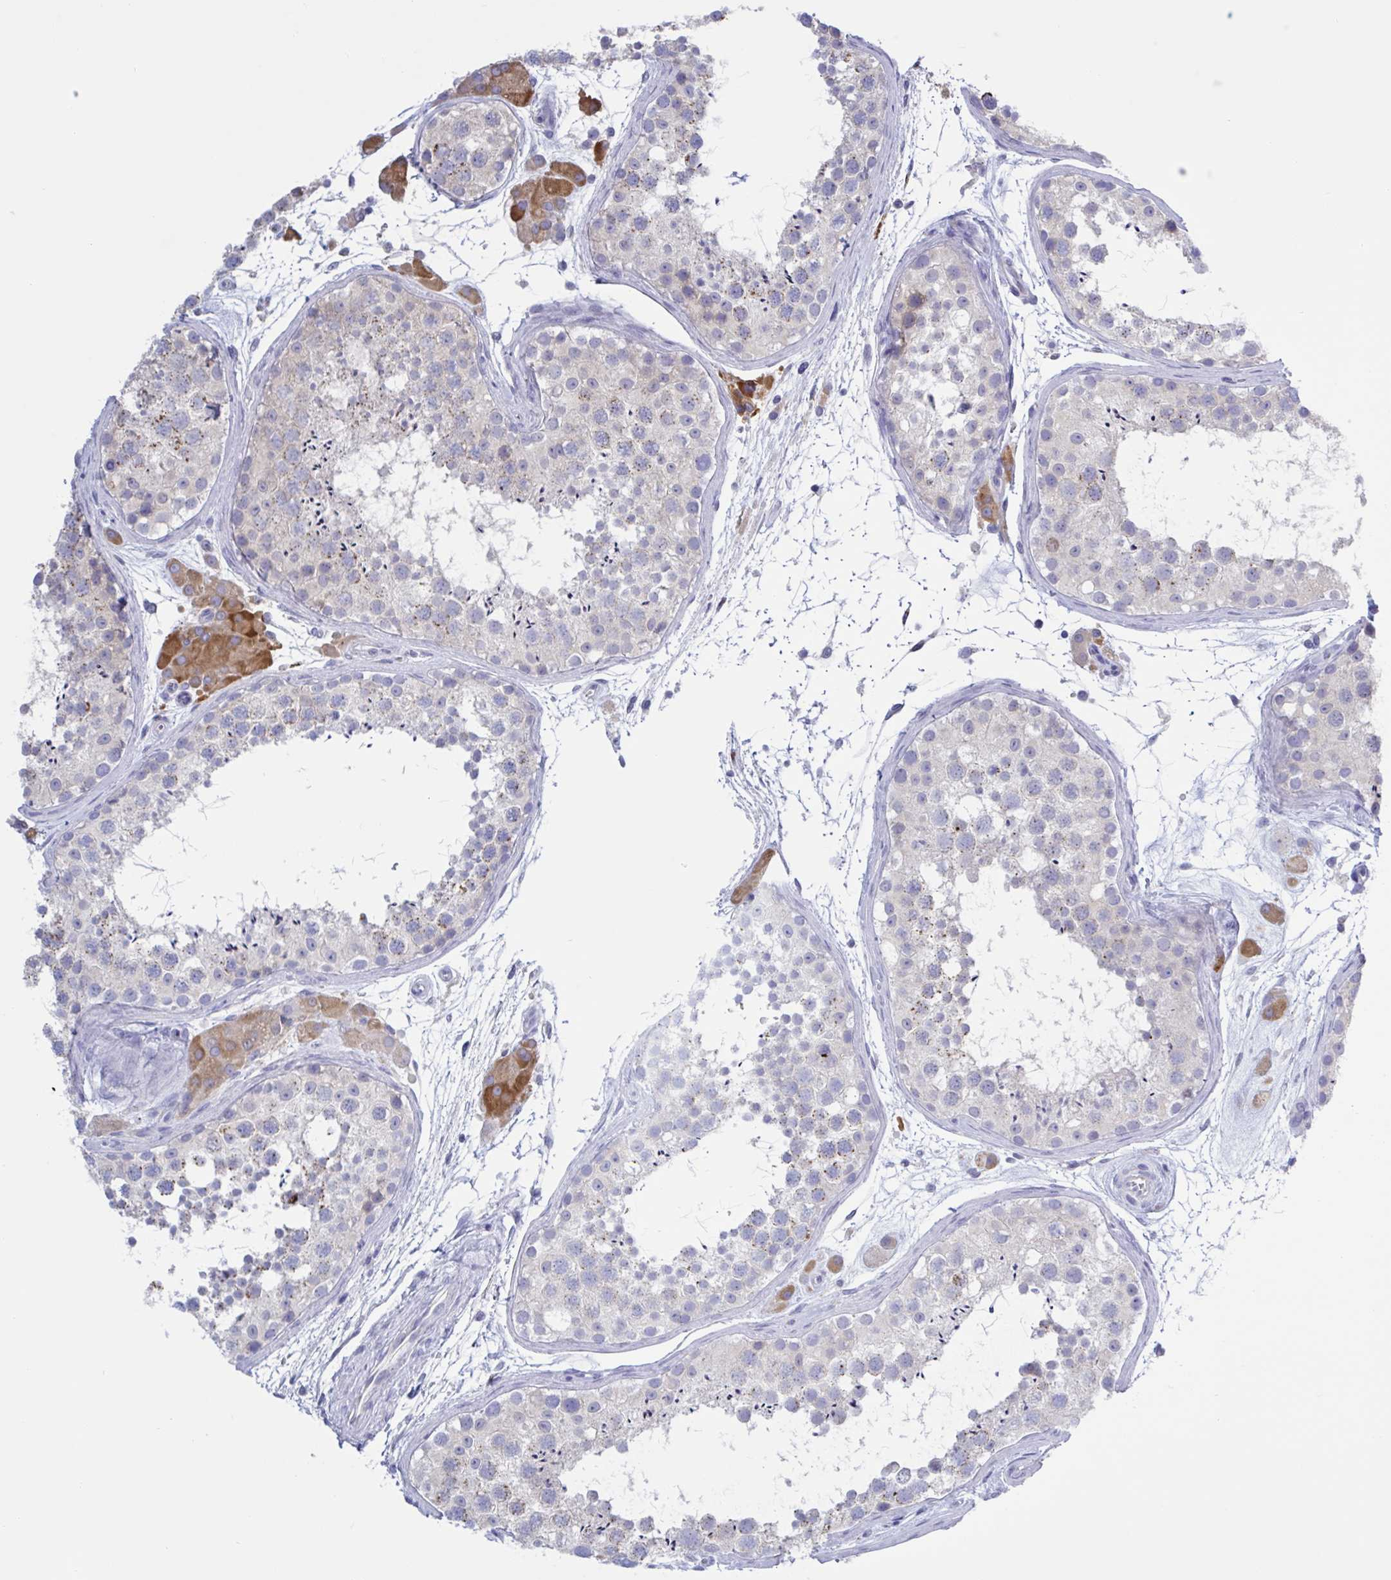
{"staining": {"intensity": "weak", "quantity": "<25%", "location": "cytoplasmic/membranous"}, "tissue": "testis", "cell_type": "Cells in seminiferous ducts", "image_type": "normal", "snomed": [{"axis": "morphology", "description": "Normal tissue, NOS"}, {"axis": "topography", "description": "Testis"}], "caption": "This is a photomicrograph of IHC staining of unremarkable testis, which shows no staining in cells in seminiferous ducts. The staining is performed using DAB brown chromogen with nuclei counter-stained in using hematoxylin.", "gene": "CHMP5", "patient": {"sex": "male", "age": 41}}